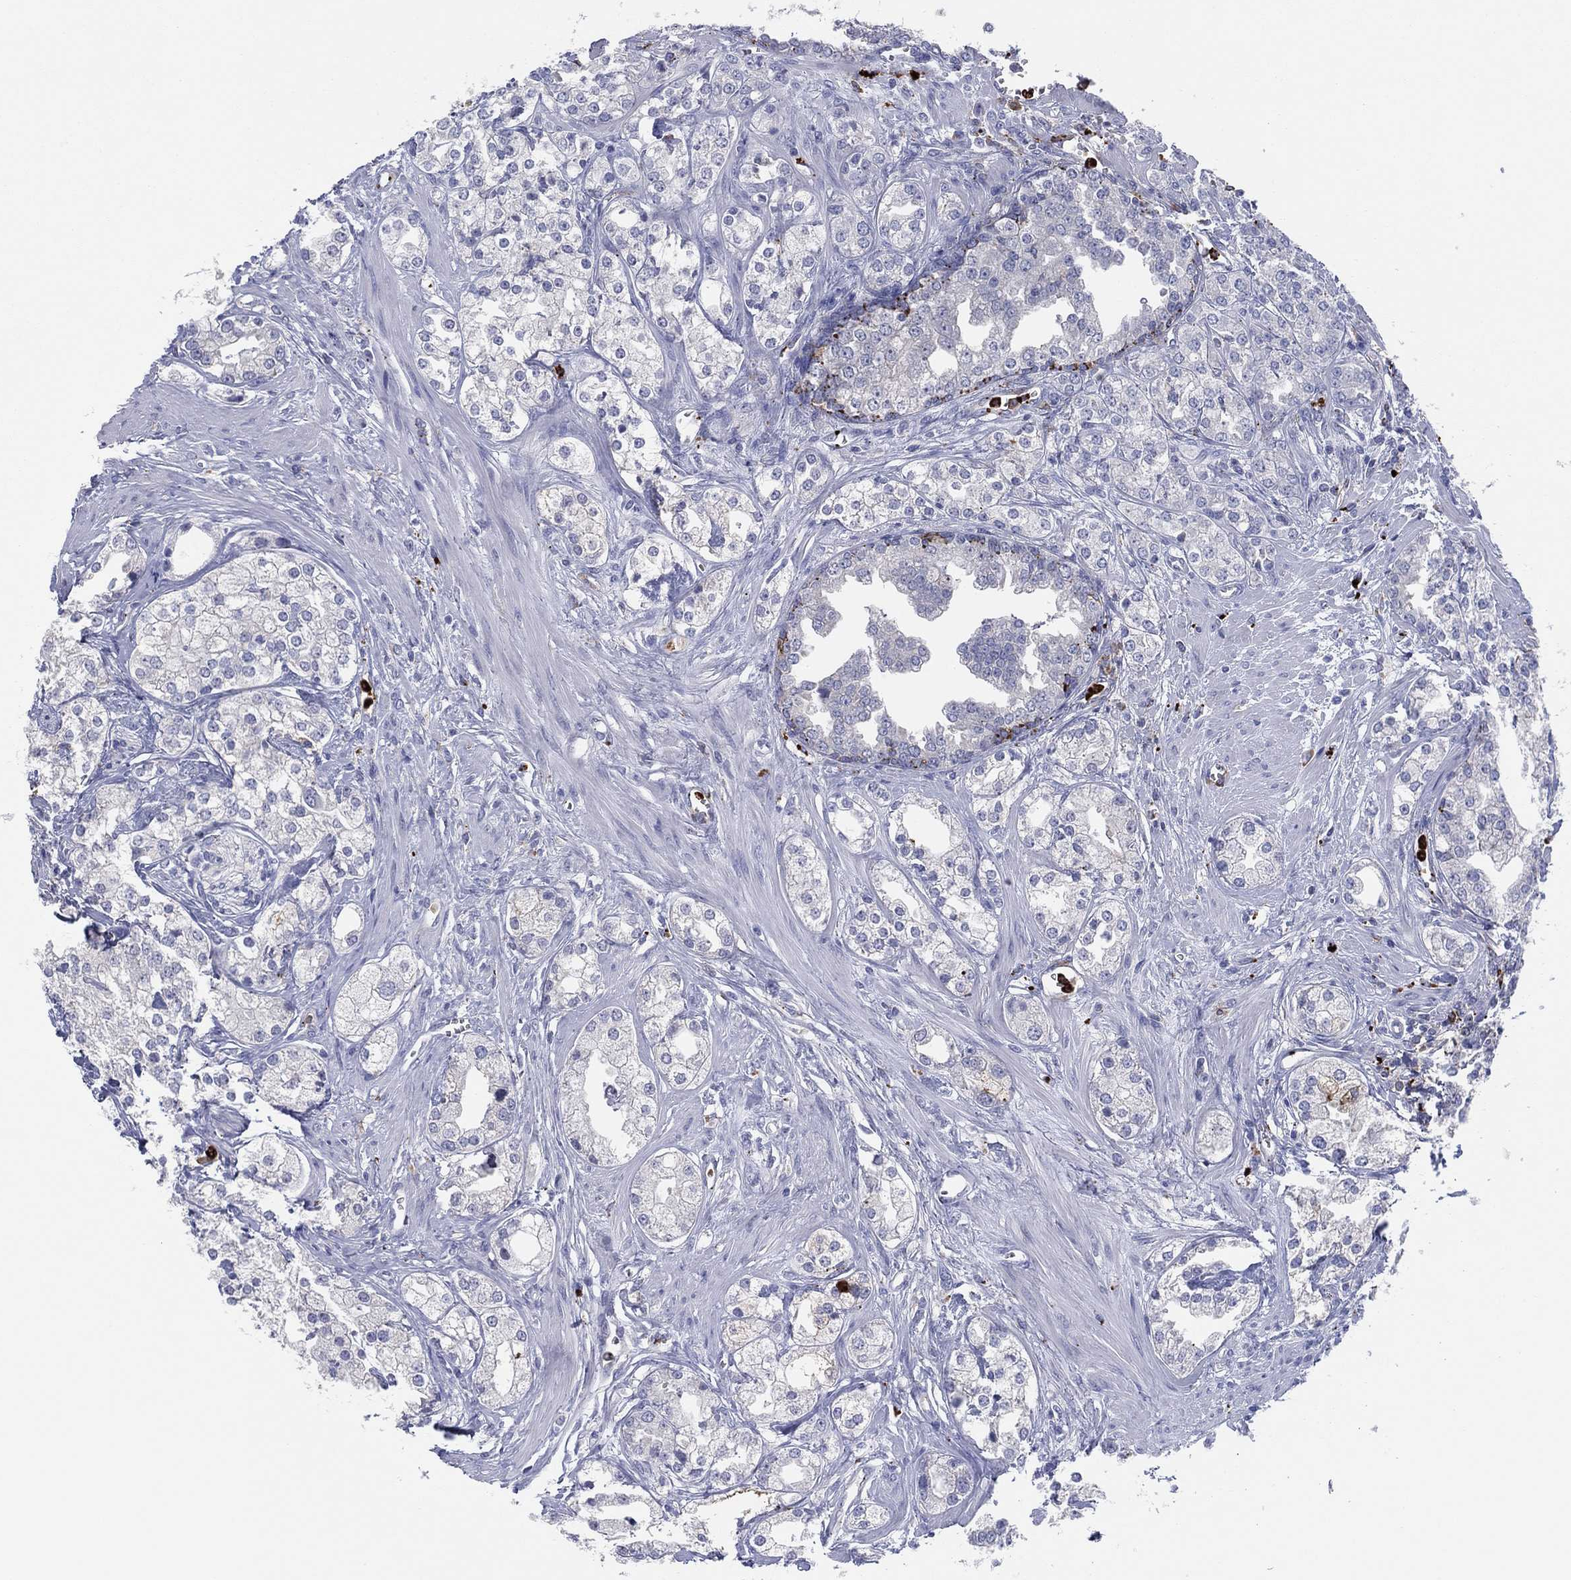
{"staining": {"intensity": "negative", "quantity": "none", "location": "none"}, "tissue": "prostate cancer", "cell_type": "Tumor cells", "image_type": "cancer", "snomed": [{"axis": "morphology", "description": "Adenocarcinoma, NOS"}, {"axis": "topography", "description": "Prostate and seminal vesicle, NOS"}, {"axis": "topography", "description": "Prostate"}], "caption": "Immunohistochemistry (IHC) image of prostate cancer (adenocarcinoma) stained for a protein (brown), which displays no positivity in tumor cells.", "gene": "PLAC8", "patient": {"sex": "male", "age": 62}}